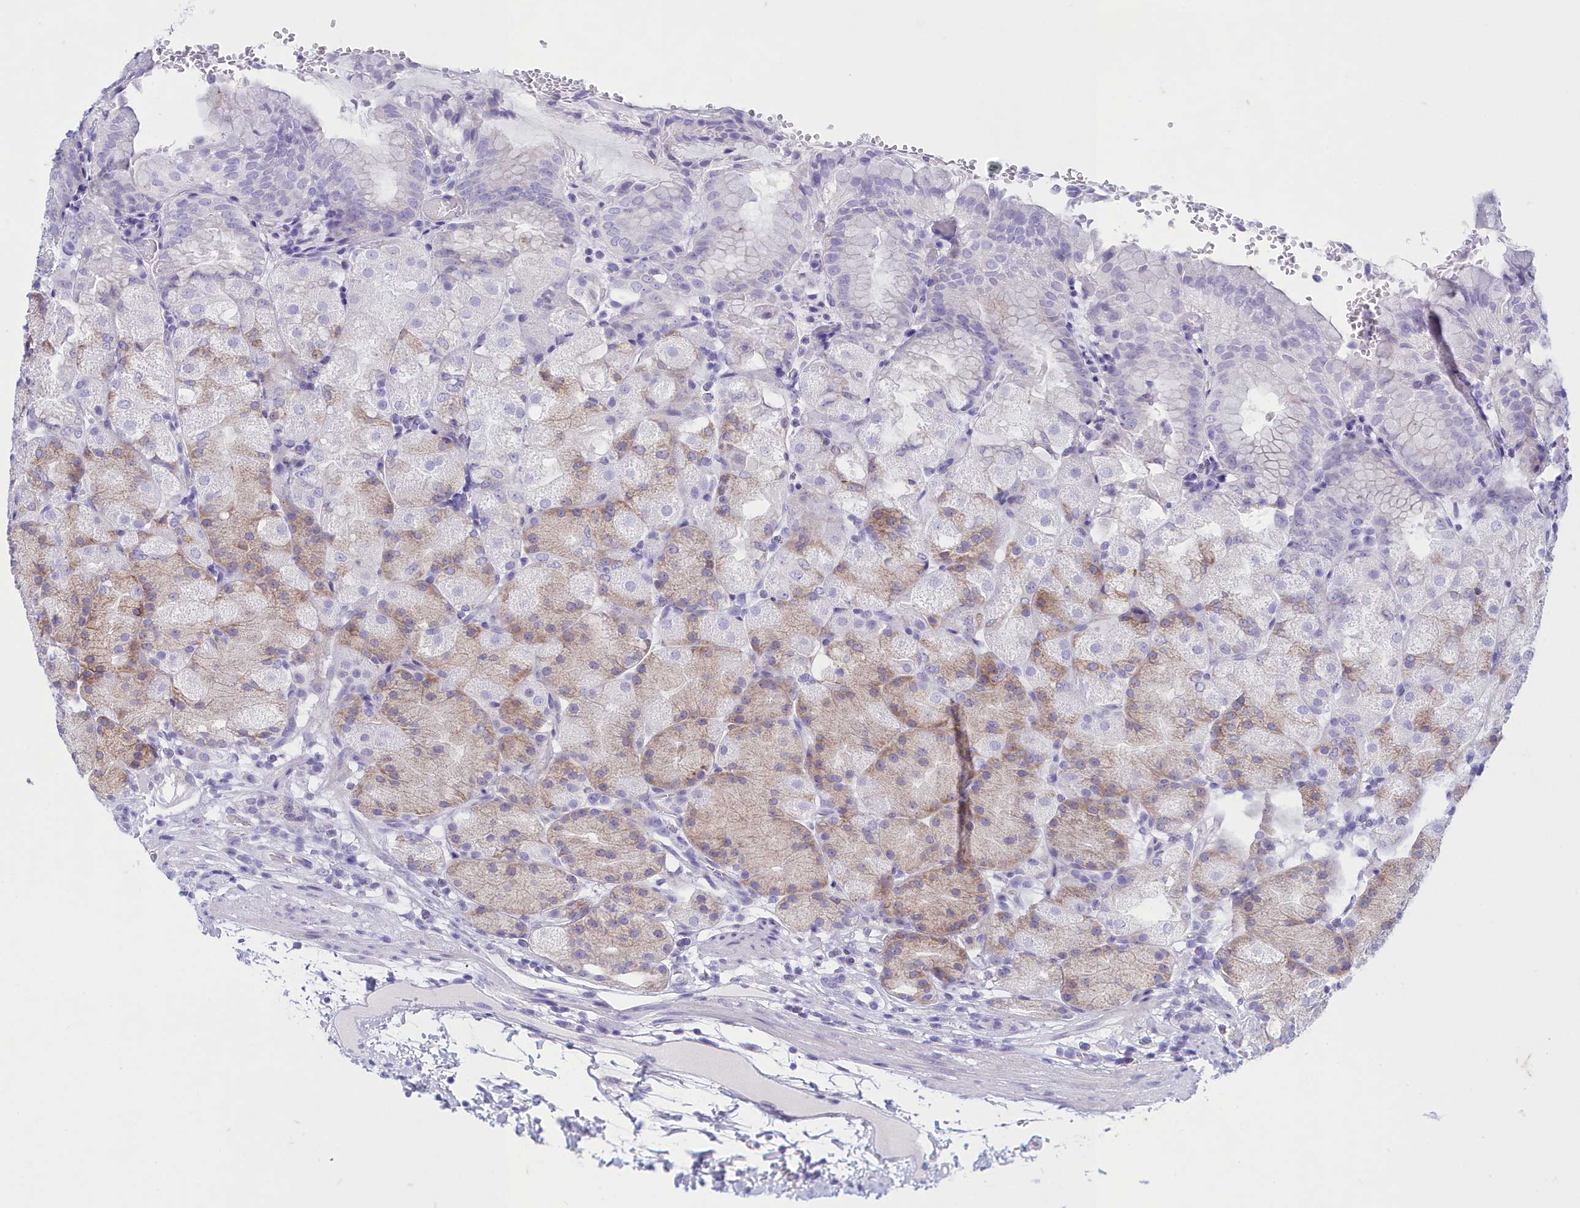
{"staining": {"intensity": "moderate", "quantity": "25%-75%", "location": "cytoplasmic/membranous"}, "tissue": "stomach", "cell_type": "Glandular cells", "image_type": "normal", "snomed": [{"axis": "morphology", "description": "Normal tissue, NOS"}, {"axis": "topography", "description": "Stomach, upper"}, {"axis": "topography", "description": "Stomach, lower"}], "caption": "Immunohistochemistry staining of normal stomach, which displays medium levels of moderate cytoplasmic/membranous positivity in about 25%-75% of glandular cells indicating moderate cytoplasmic/membranous protein positivity. The staining was performed using DAB (brown) for protein detection and nuclei were counterstained in hematoxylin (blue).", "gene": "TMEM97", "patient": {"sex": "male", "age": 62}}